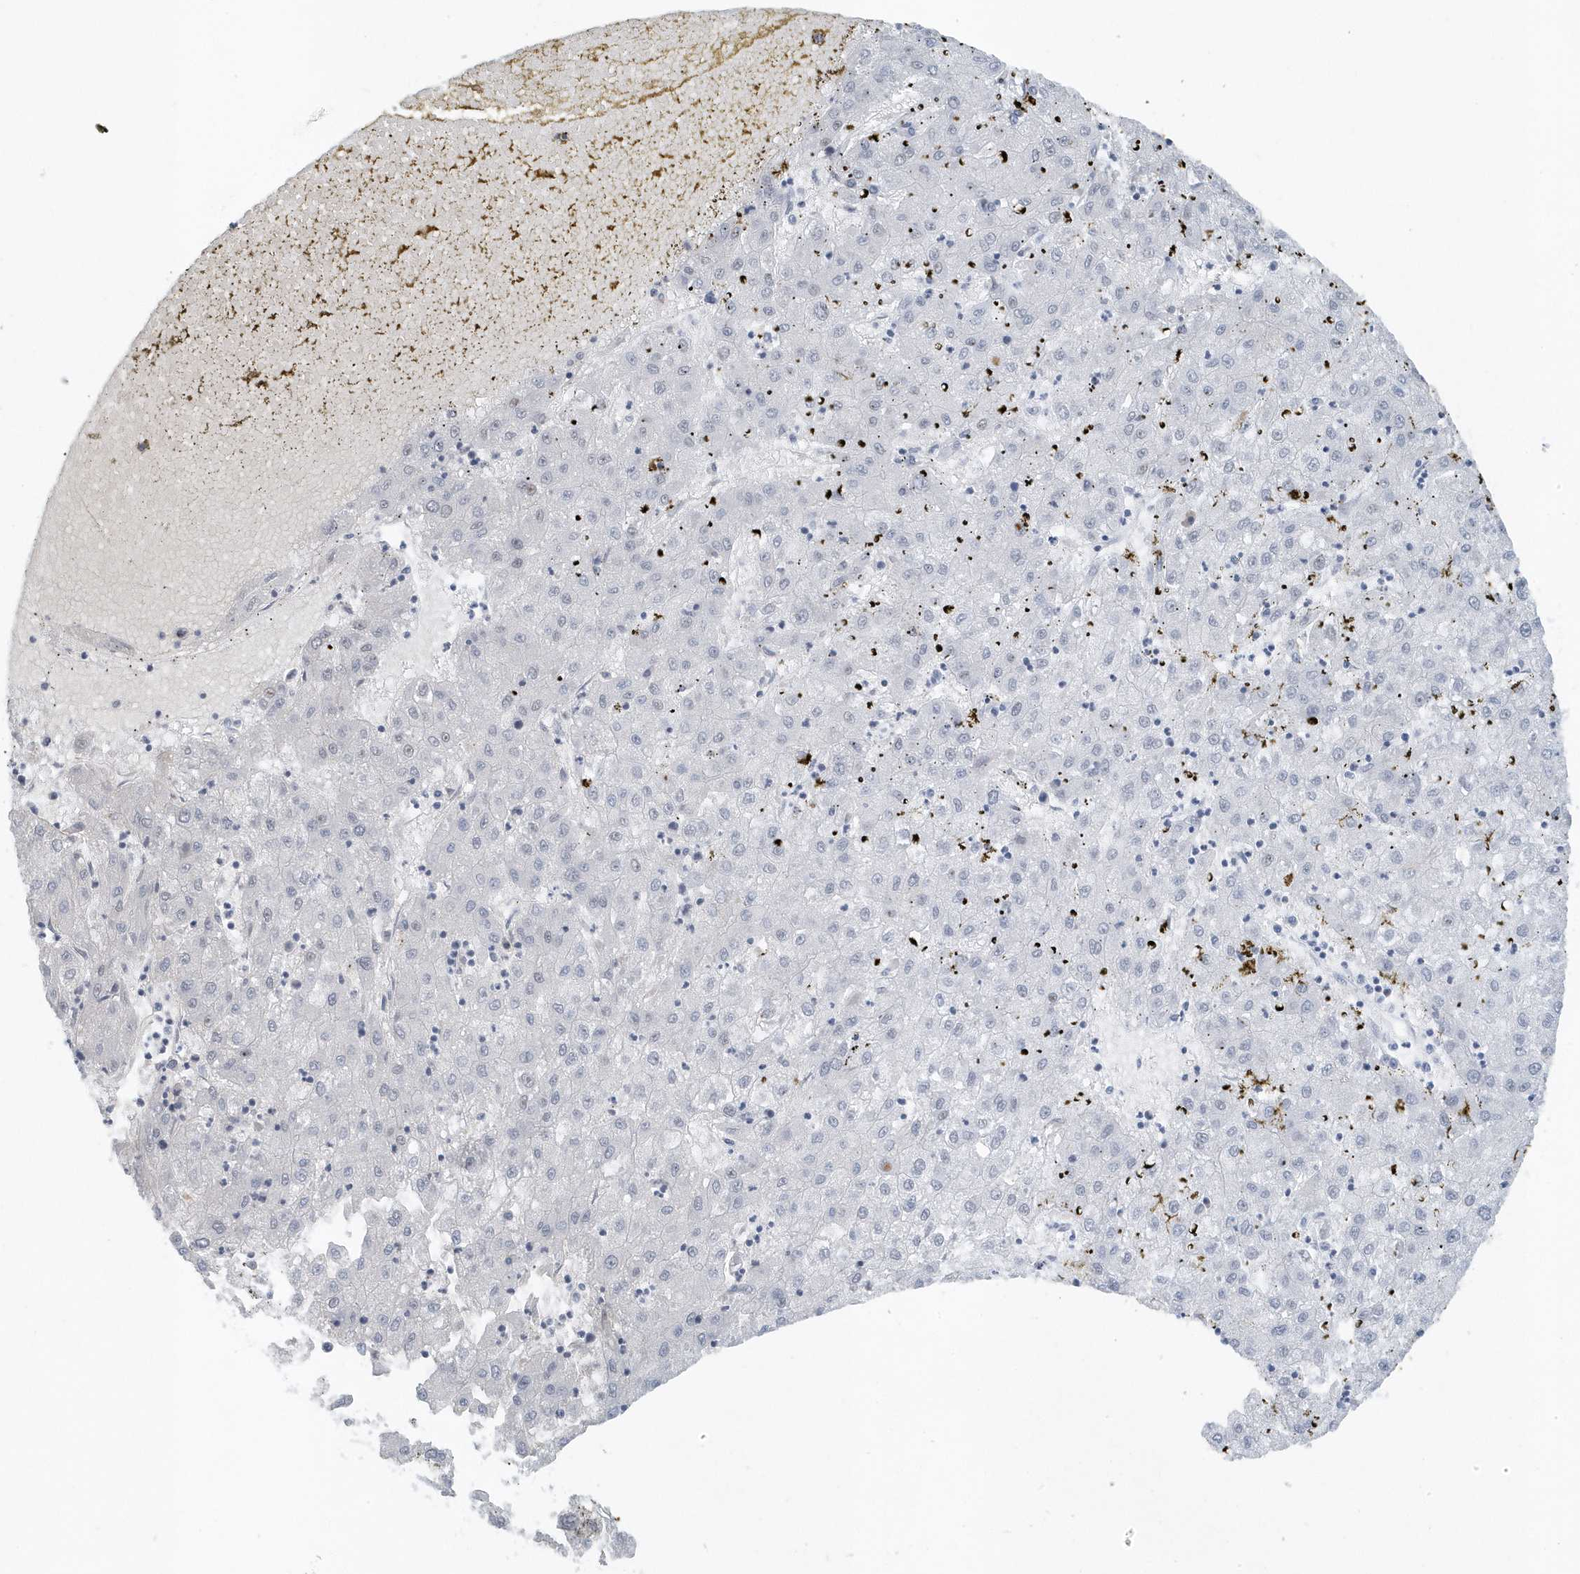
{"staining": {"intensity": "negative", "quantity": "none", "location": "none"}, "tissue": "liver cancer", "cell_type": "Tumor cells", "image_type": "cancer", "snomed": [{"axis": "morphology", "description": "Carcinoma, Hepatocellular, NOS"}, {"axis": "topography", "description": "Liver"}], "caption": "Immunohistochemical staining of human hepatocellular carcinoma (liver) exhibits no significant positivity in tumor cells.", "gene": "RPF2", "patient": {"sex": "male", "age": 72}}